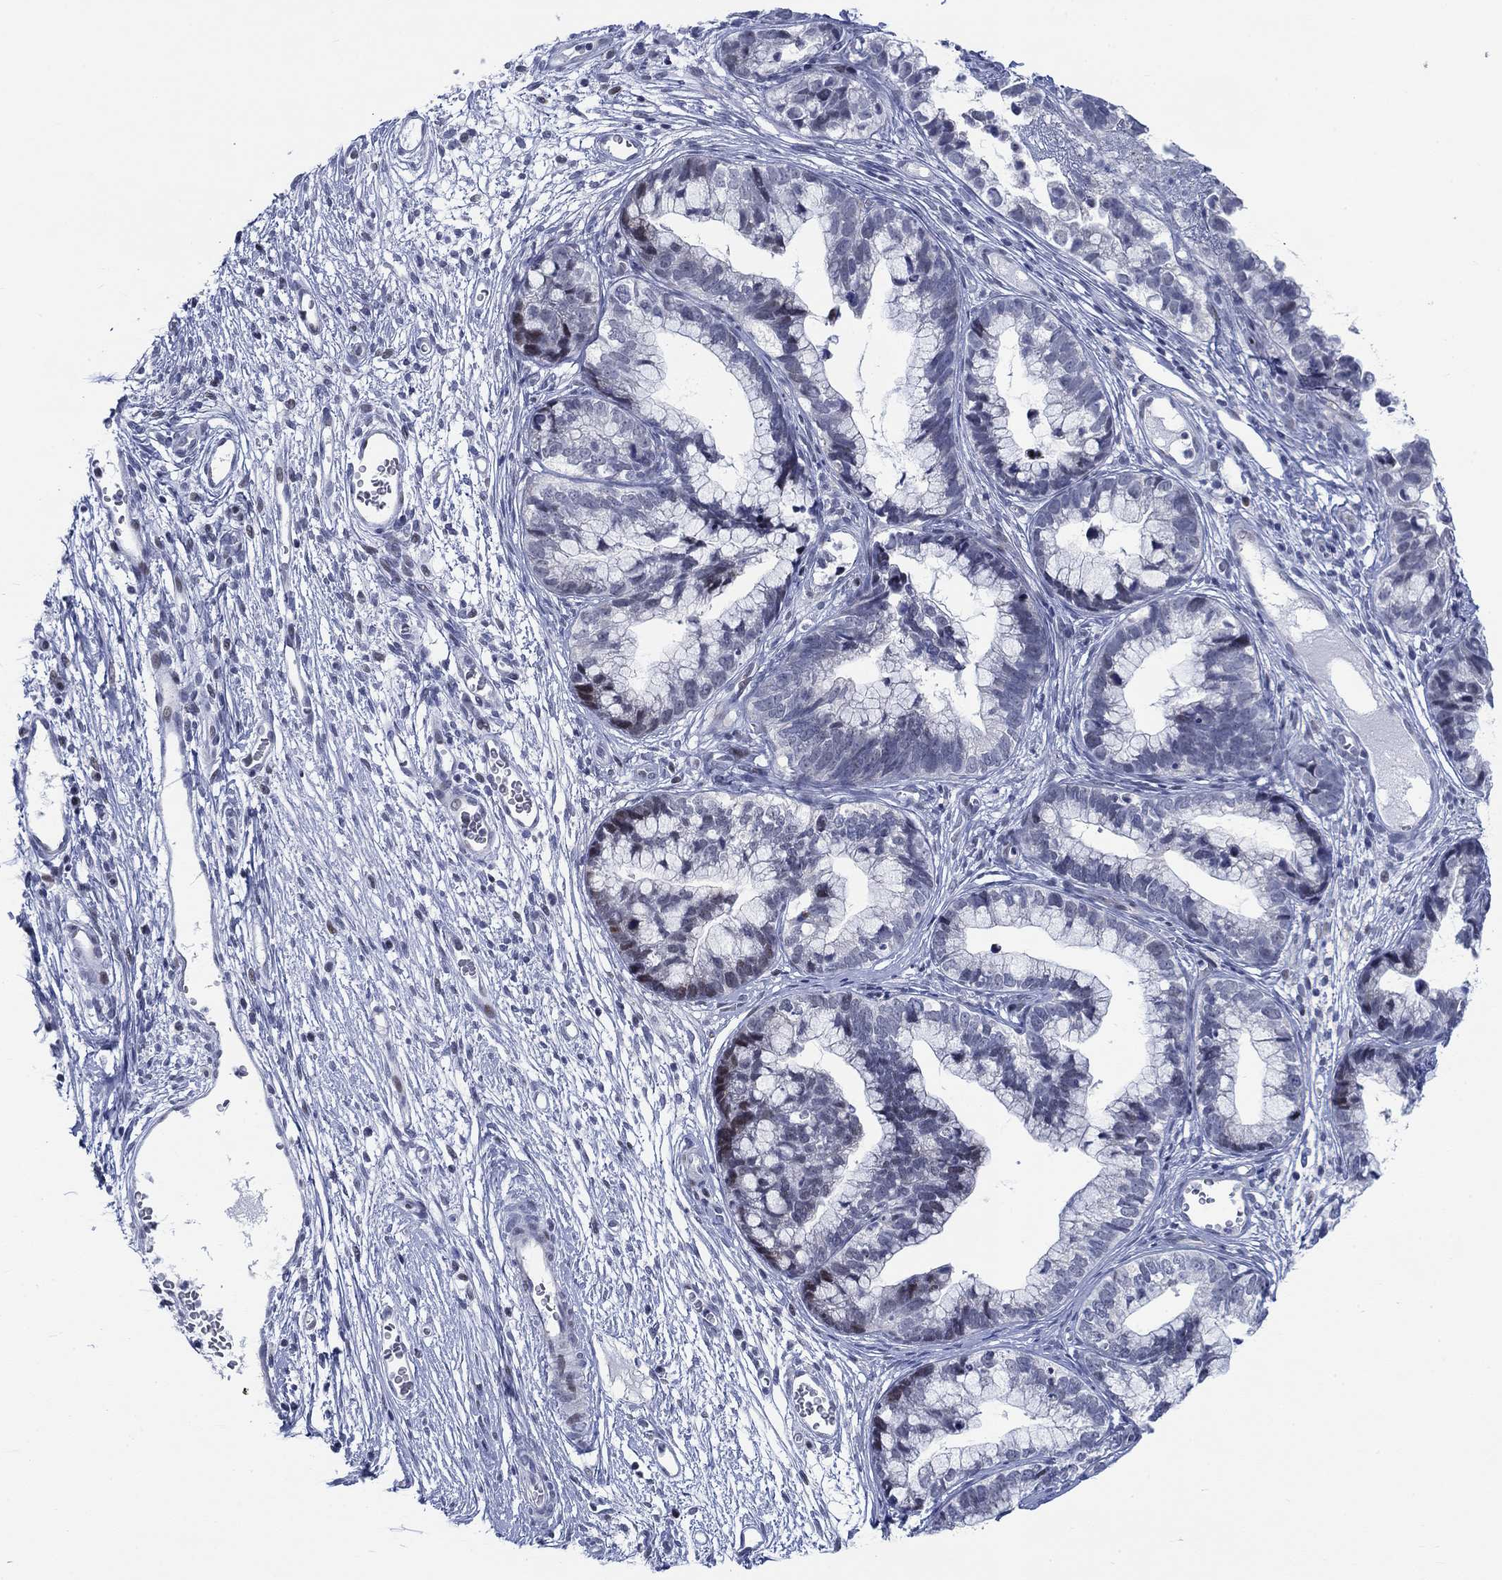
{"staining": {"intensity": "negative", "quantity": "none", "location": "none"}, "tissue": "cervical cancer", "cell_type": "Tumor cells", "image_type": "cancer", "snomed": [{"axis": "morphology", "description": "Adenocarcinoma, NOS"}, {"axis": "topography", "description": "Cervix"}], "caption": "The IHC image has no significant positivity in tumor cells of cervical cancer (adenocarcinoma) tissue.", "gene": "NEU3", "patient": {"sex": "female", "age": 44}}